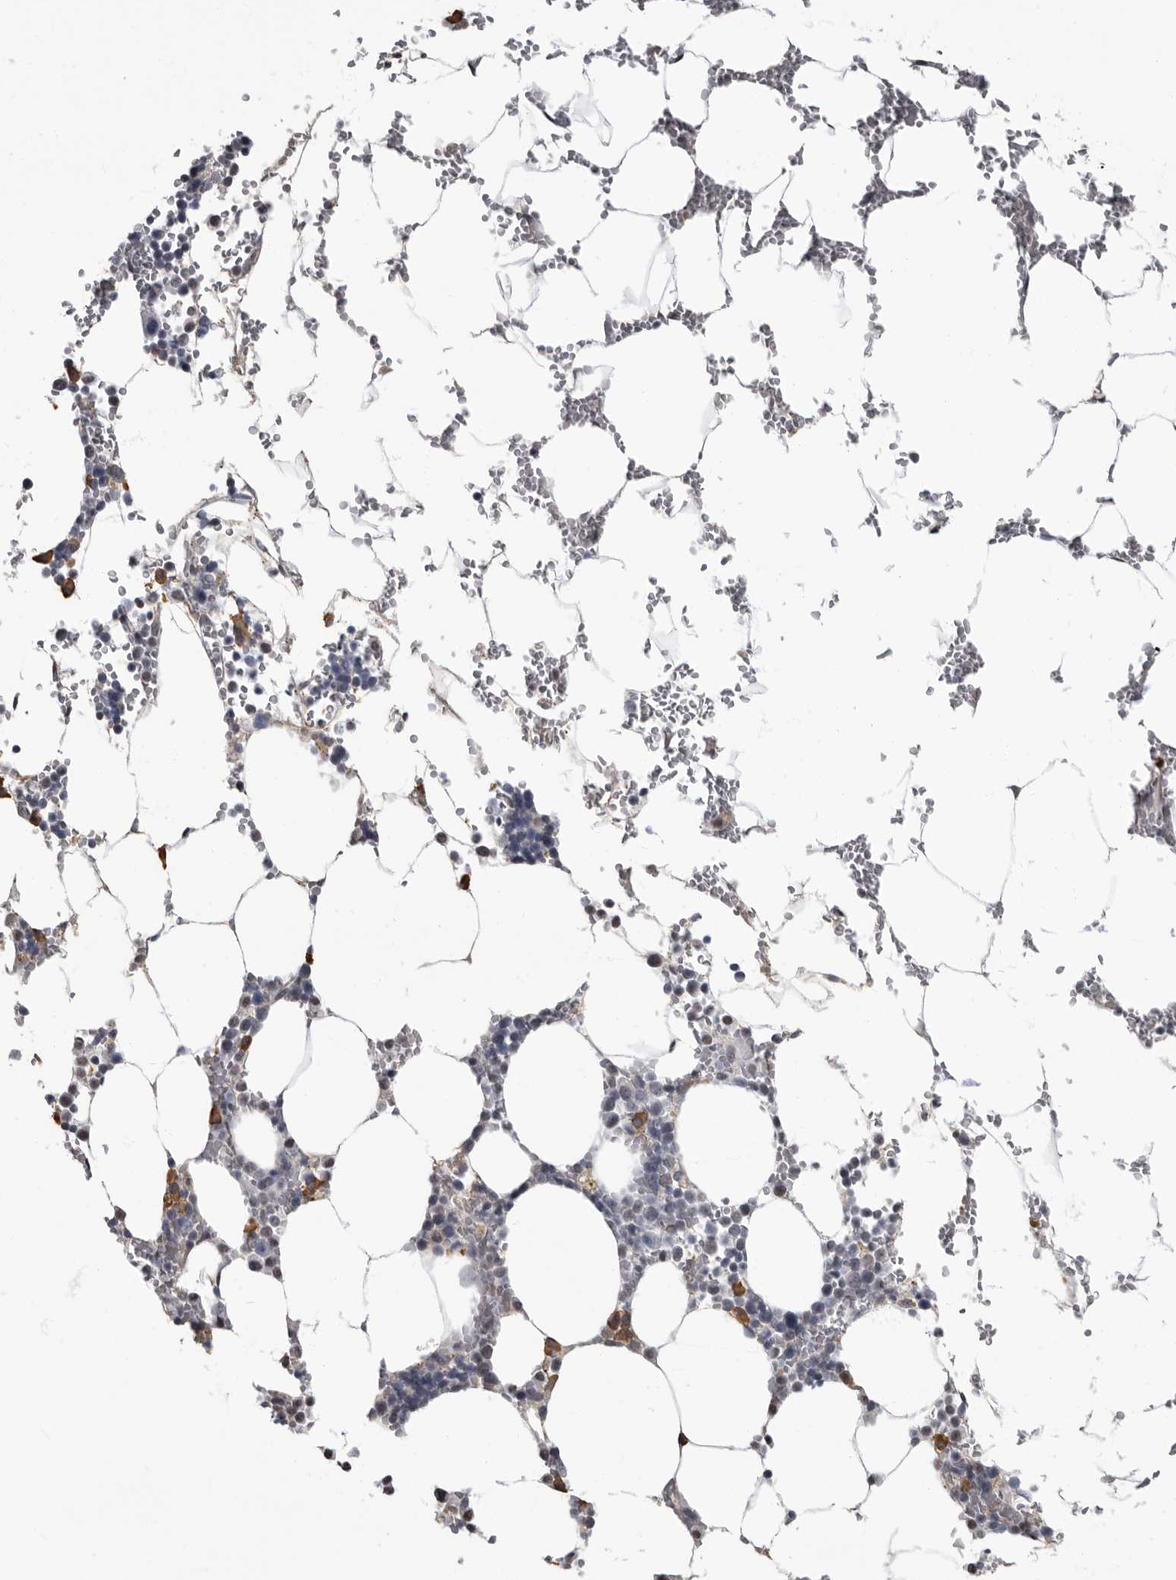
{"staining": {"intensity": "moderate", "quantity": "<25%", "location": "cytoplasmic/membranous"}, "tissue": "bone marrow", "cell_type": "Hematopoietic cells", "image_type": "normal", "snomed": [{"axis": "morphology", "description": "Normal tissue, NOS"}, {"axis": "topography", "description": "Bone marrow"}], "caption": "Bone marrow stained with immunohistochemistry displays moderate cytoplasmic/membranous staining in about <25% of hematopoietic cells. The staining was performed using DAB, with brown indicating positive protein expression. Nuclei are stained blue with hematoxylin.", "gene": "ARHGEF10", "patient": {"sex": "male", "age": 70}}